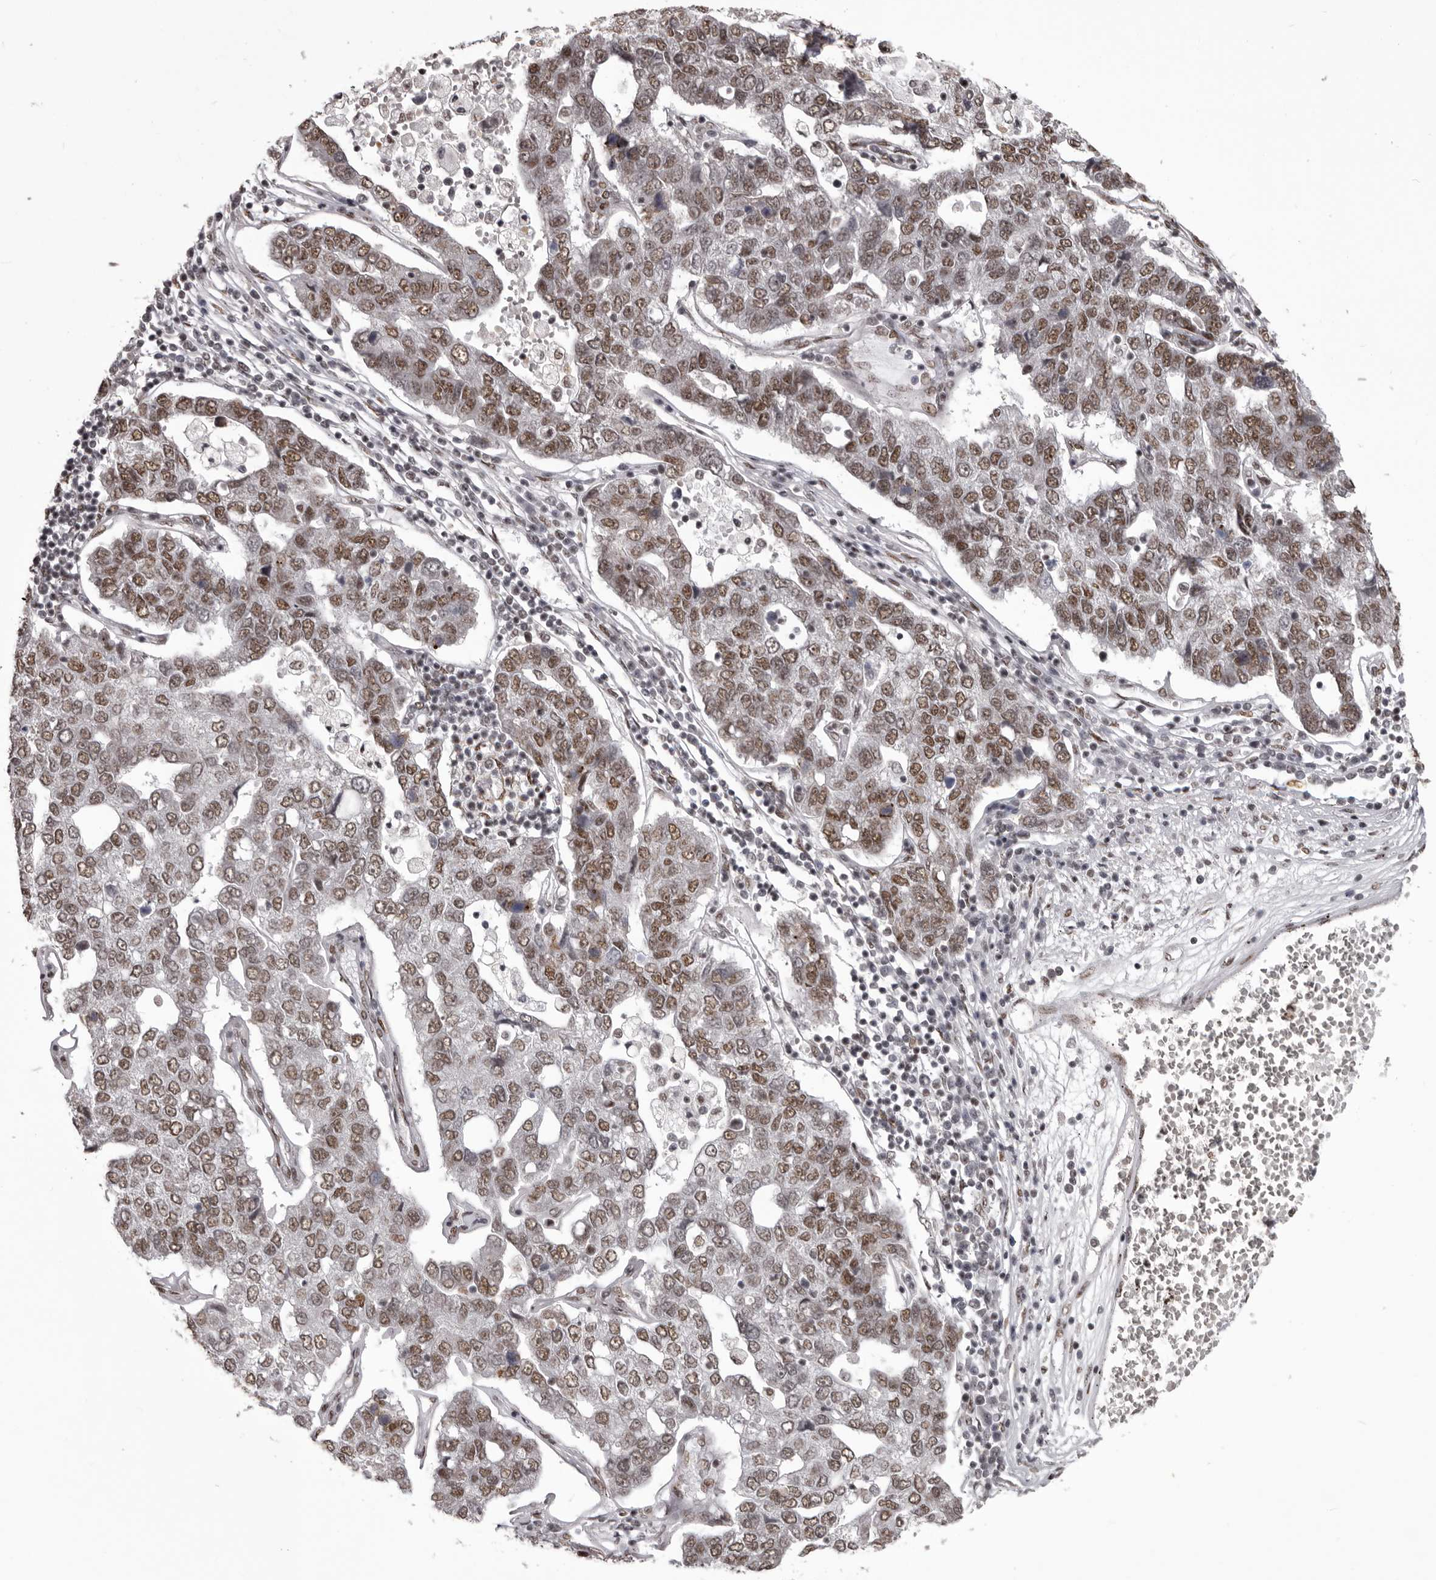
{"staining": {"intensity": "strong", "quantity": ">75%", "location": "nuclear"}, "tissue": "pancreatic cancer", "cell_type": "Tumor cells", "image_type": "cancer", "snomed": [{"axis": "morphology", "description": "Adenocarcinoma, NOS"}, {"axis": "topography", "description": "Pancreas"}], "caption": "Immunohistochemical staining of pancreatic cancer shows high levels of strong nuclear positivity in about >75% of tumor cells.", "gene": "NUMA1", "patient": {"sex": "female", "age": 61}}